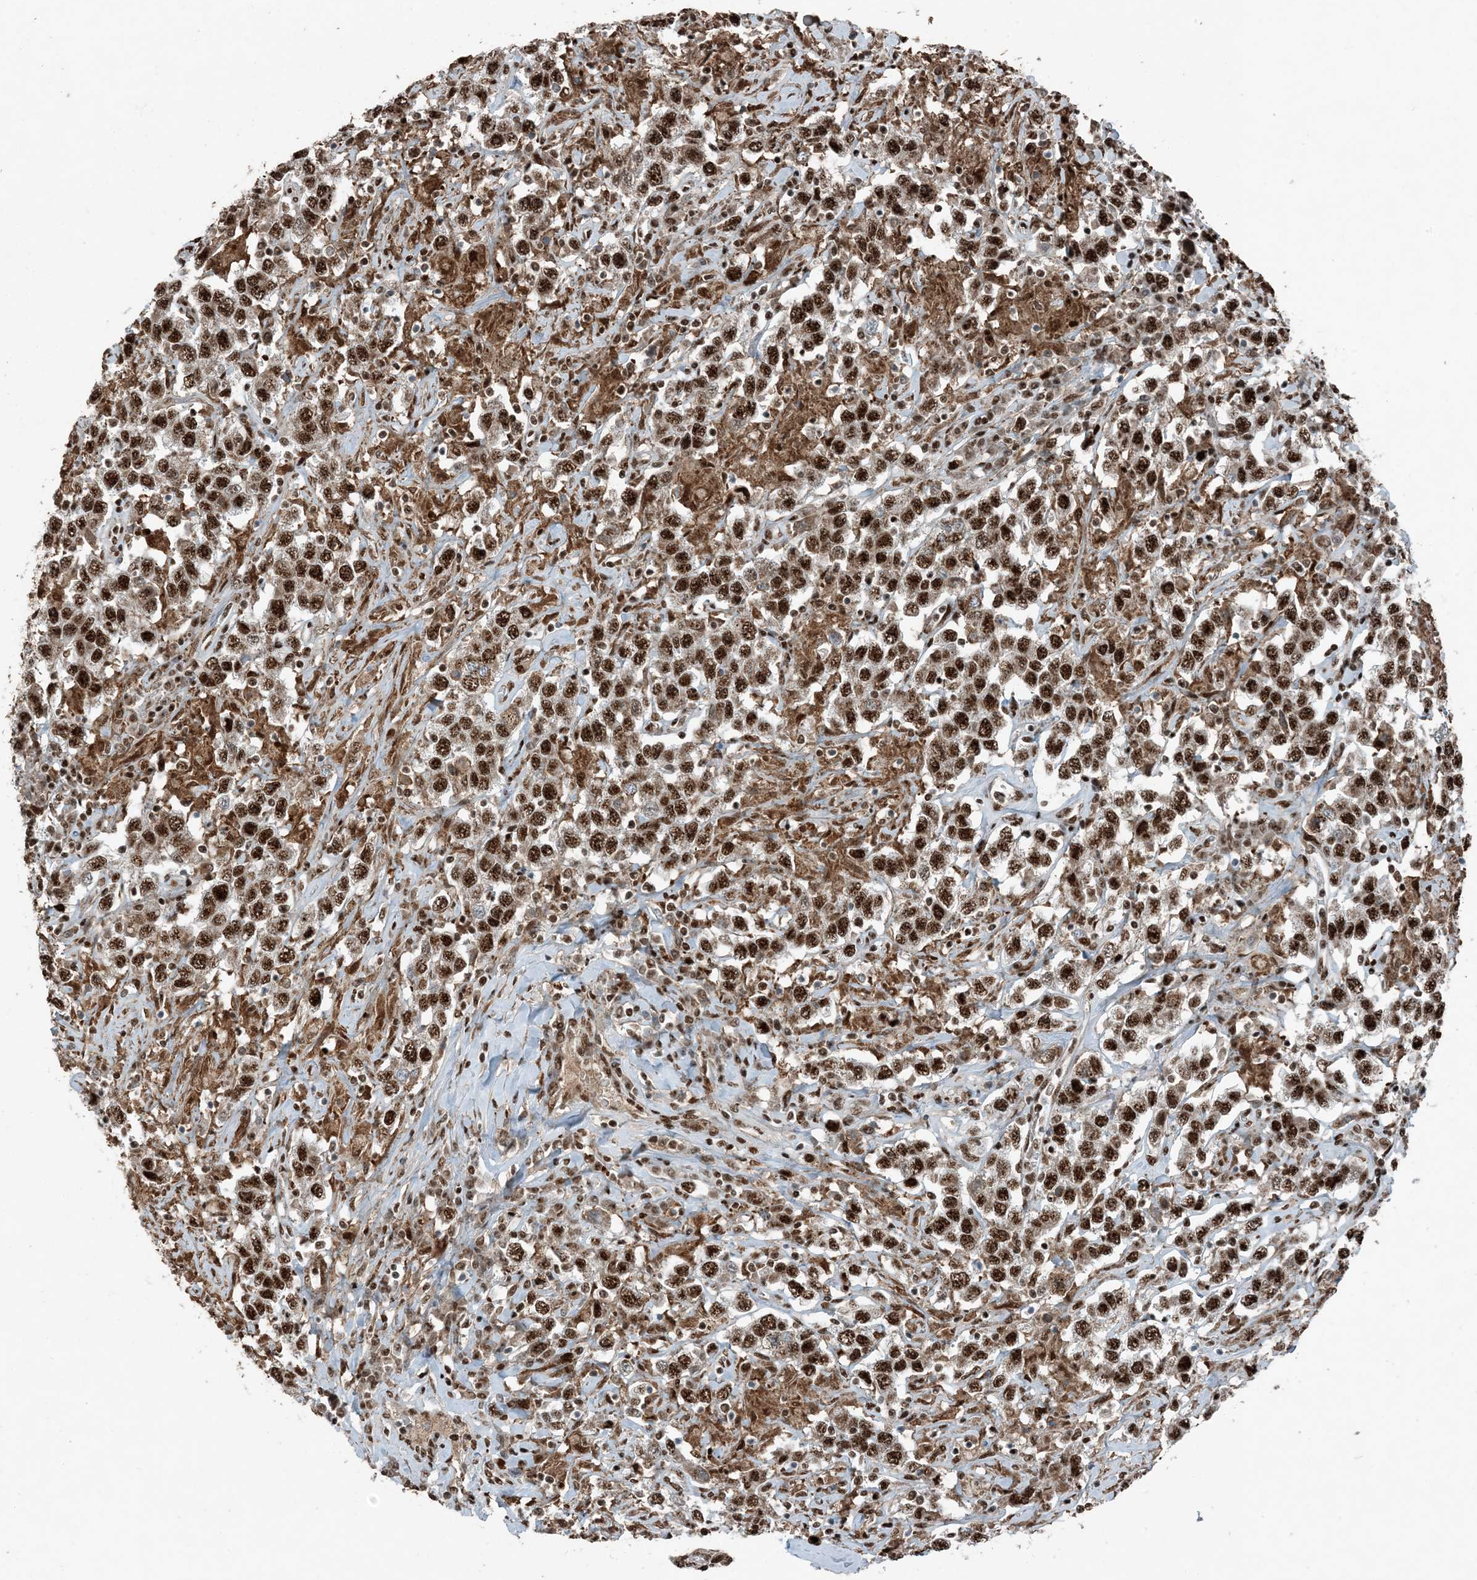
{"staining": {"intensity": "strong", "quantity": ">75%", "location": "nuclear"}, "tissue": "testis cancer", "cell_type": "Tumor cells", "image_type": "cancer", "snomed": [{"axis": "morphology", "description": "Seminoma, NOS"}, {"axis": "topography", "description": "Testis"}], "caption": "About >75% of tumor cells in seminoma (testis) reveal strong nuclear protein positivity as visualized by brown immunohistochemical staining.", "gene": "TADA2B", "patient": {"sex": "male", "age": 41}}